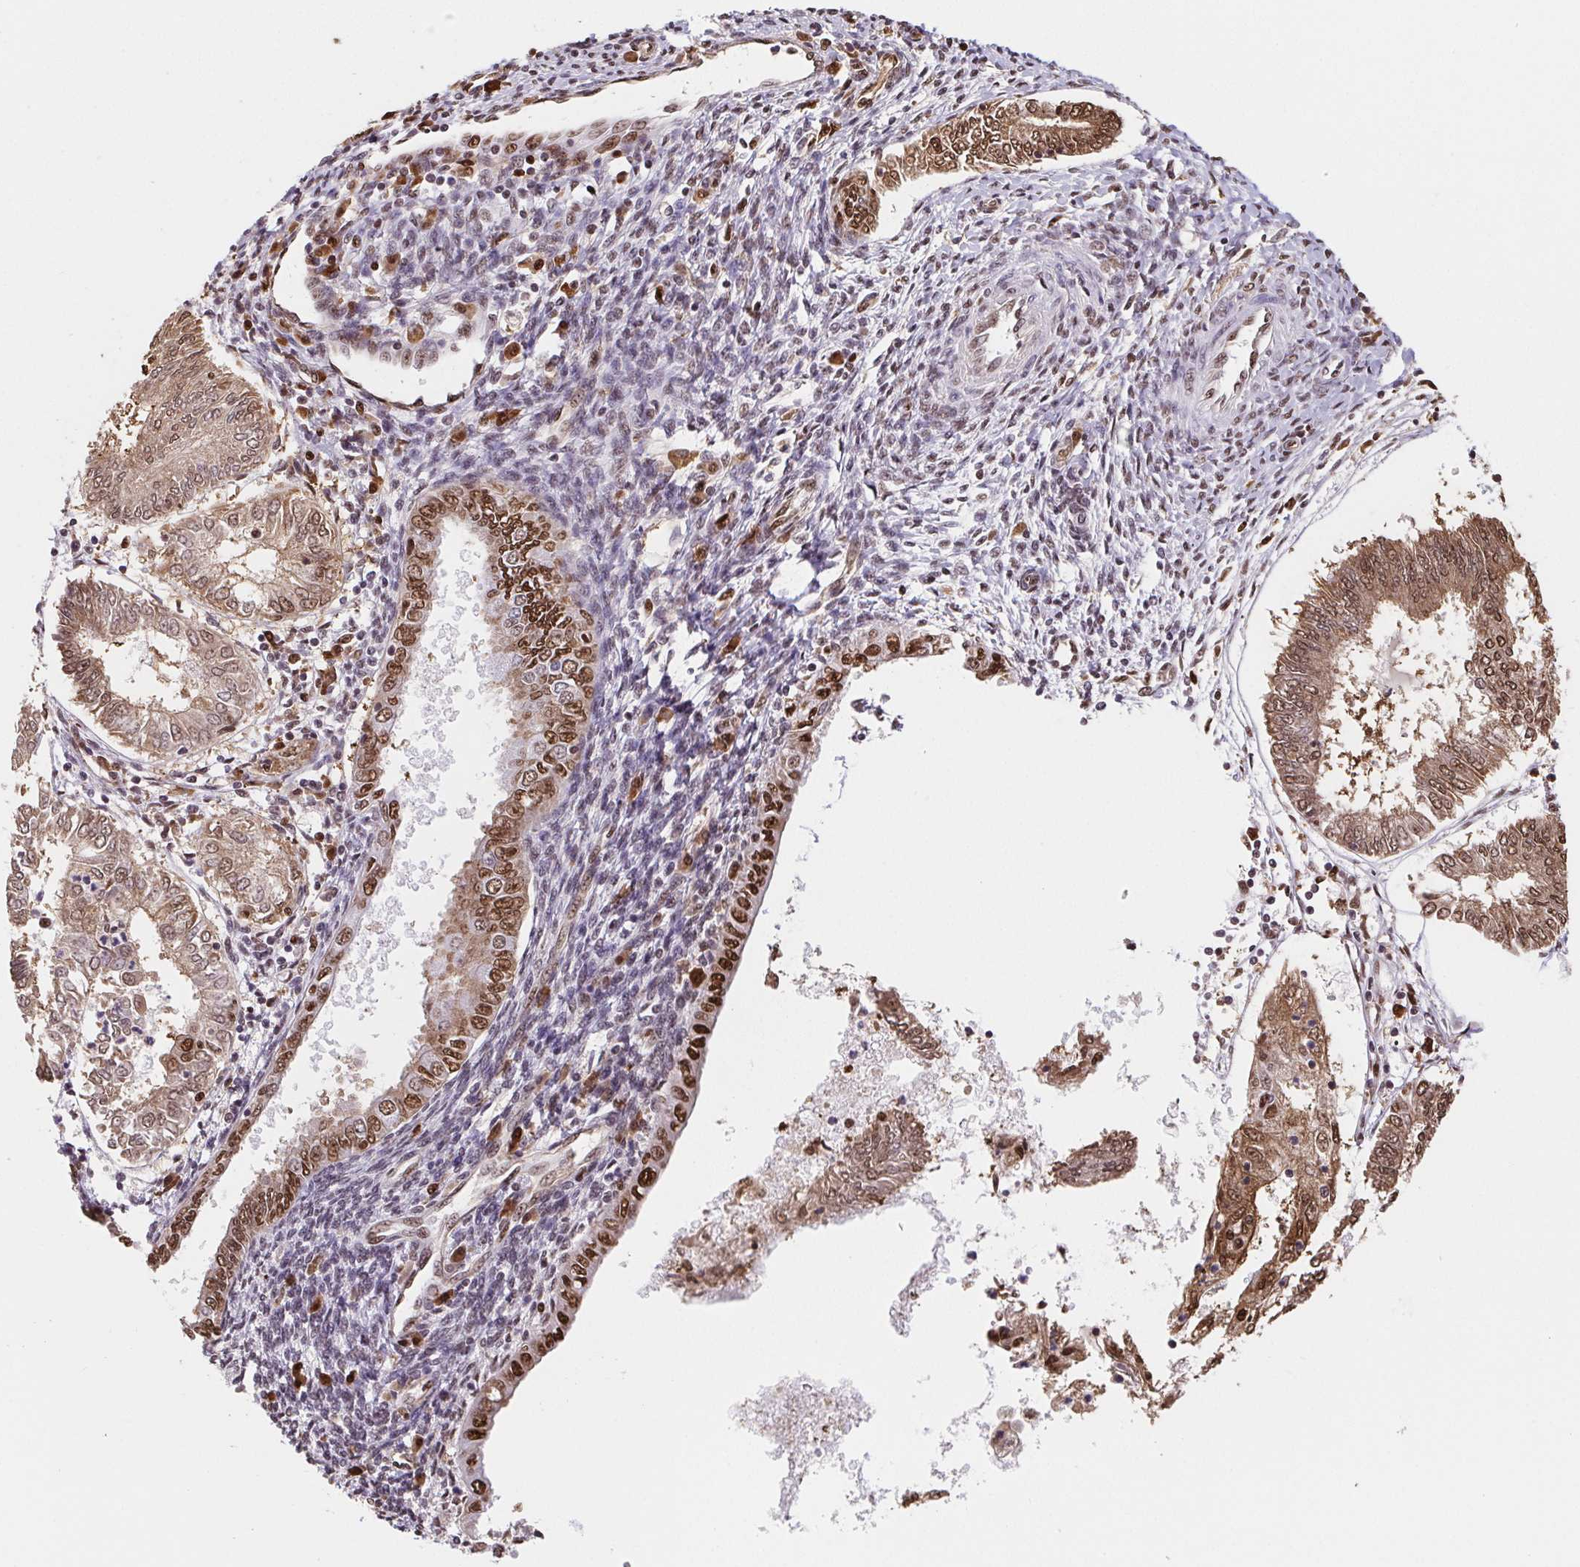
{"staining": {"intensity": "moderate", "quantity": ">75%", "location": "cytoplasmic/membranous,nuclear"}, "tissue": "endometrial cancer", "cell_type": "Tumor cells", "image_type": "cancer", "snomed": [{"axis": "morphology", "description": "Adenocarcinoma, NOS"}, {"axis": "topography", "description": "Endometrium"}], "caption": "A histopathology image showing moderate cytoplasmic/membranous and nuclear staining in approximately >75% of tumor cells in endometrial cancer (adenocarcinoma), as visualized by brown immunohistochemical staining.", "gene": "SET", "patient": {"sex": "female", "age": 68}}